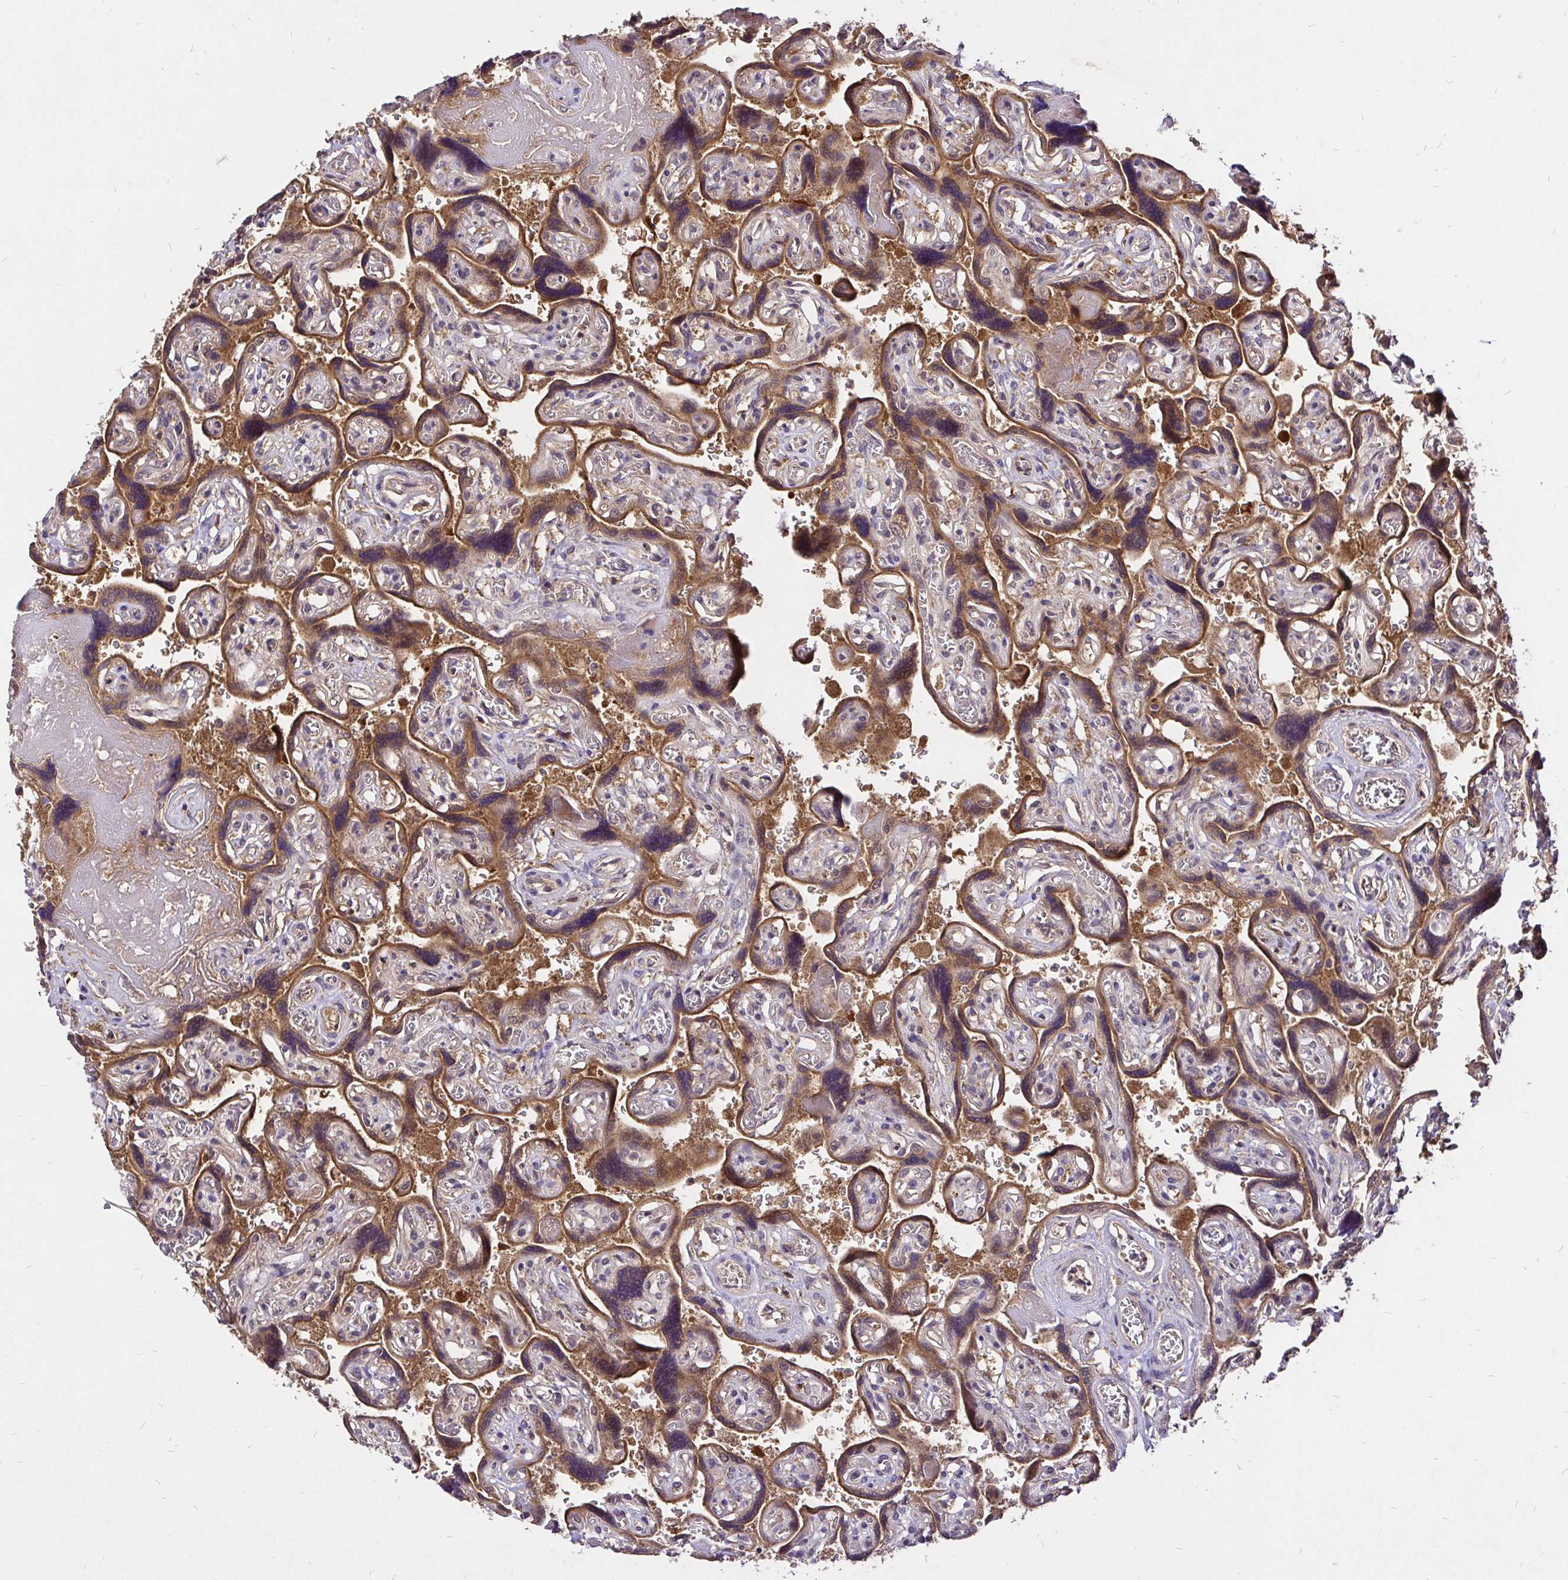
{"staining": {"intensity": "moderate", "quantity": ">75%", "location": "cytoplasmic/membranous,nuclear"}, "tissue": "placenta", "cell_type": "Decidual cells", "image_type": "normal", "snomed": [{"axis": "morphology", "description": "Normal tissue, NOS"}, {"axis": "topography", "description": "Placenta"}], "caption": "Normal placenta exhibits moderate cytoplasmic/membranous,nuclear positivity in about >75% of decidual cells, visualized by immunohistochemistry.", "gene": "UBE2M", "patient": {"sex": "female", "age": 32}}